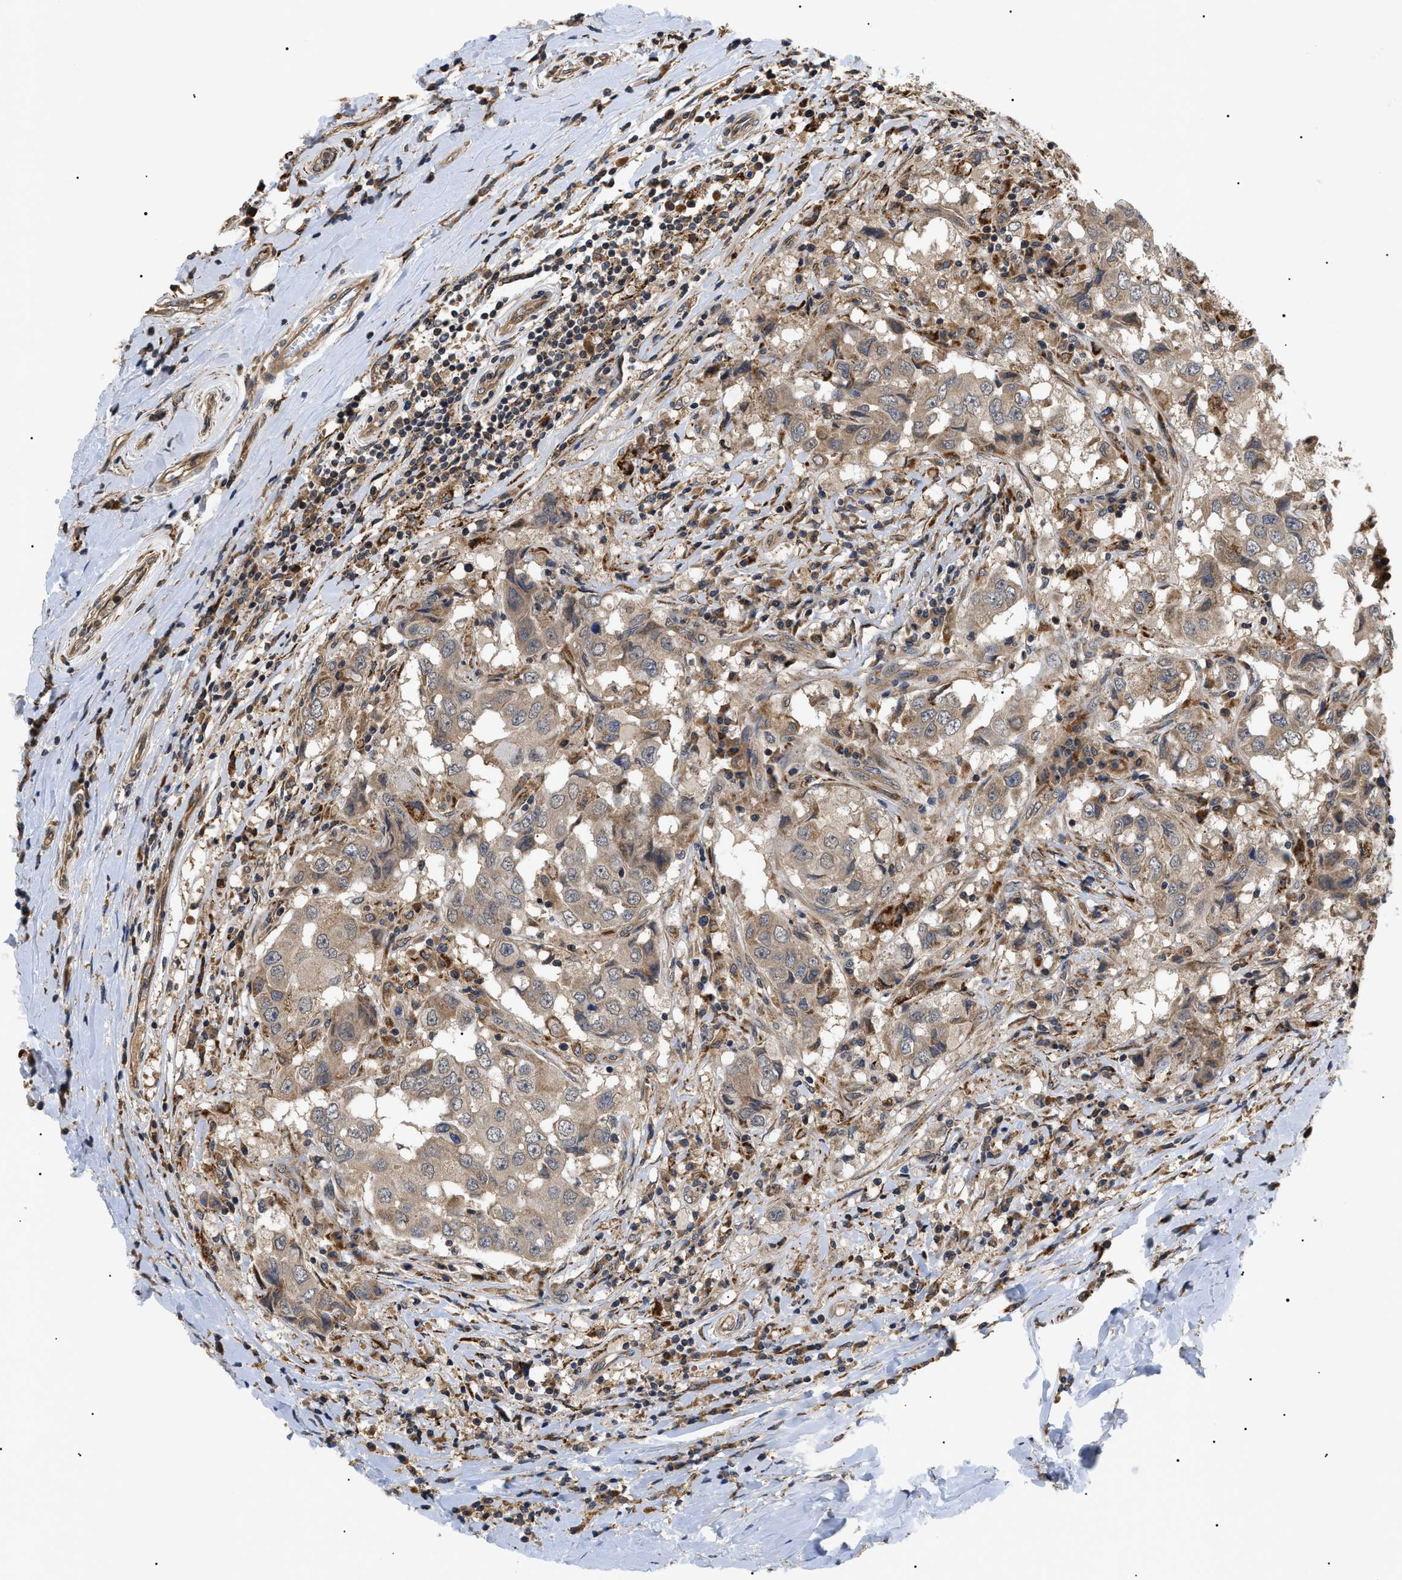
{"staining": {"intensity": "weak", "quantity": ">75%", "location": "cytoplasmic/membranous"}, "tissue": "breast cancer", "cell_type": "Tumor cells", "image_type": "cancer", "snomed": [{"axis": "morphology", "description": "Duct carcinoma"}, {"axis": "topography", "description": "Breast"}], "caption": "Immunohistochemical staining of breast cancer displays weak cytoplasmic/membranous protein staining in about >75% of tumor cells.", "gene": "ASTL", "patient": {"sex": "female", "age": 27}}